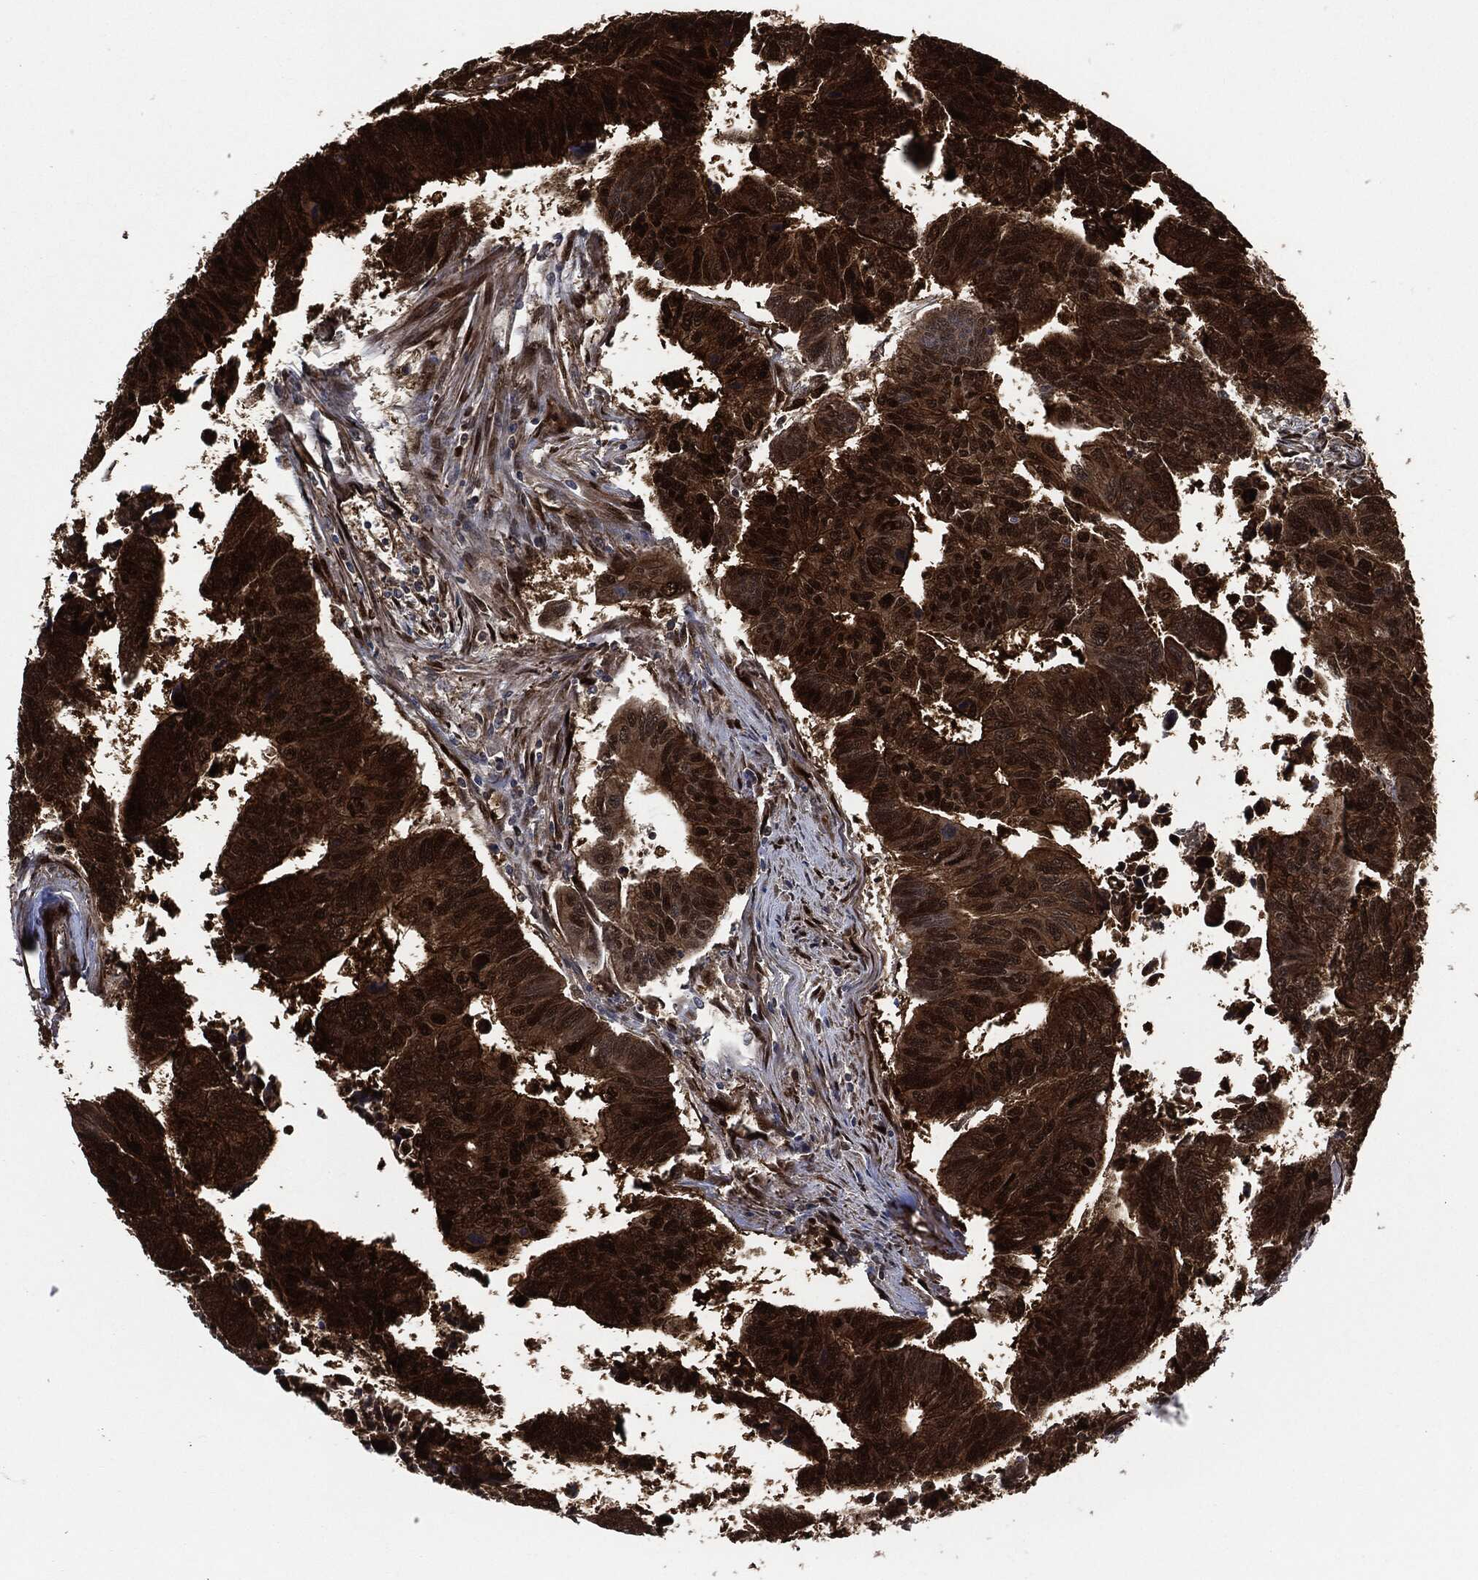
{"staining": {"intensity": "strong", "quantity": ">75%", "location": "cytoplasmic/membranous,nuclear"}, "tissue": "colorectal cancer", "cell_type": "Tumor cells", "image_type": "cancer", "snomed": [{"axis": "morphology", "description": "Adenocarcinoma, NOS"}, {"axis": "topography", "description": "Rectum"}], "caption": "Immunohistochemical staining of human colorectal cancer (adenocarcinoma) exhibits strong cytoplasmic/membranous and nuclear protein expression in about >75% of tumor cells.", "gene": "DCTN1", "patient": {"sex": "female", "age": 85}}